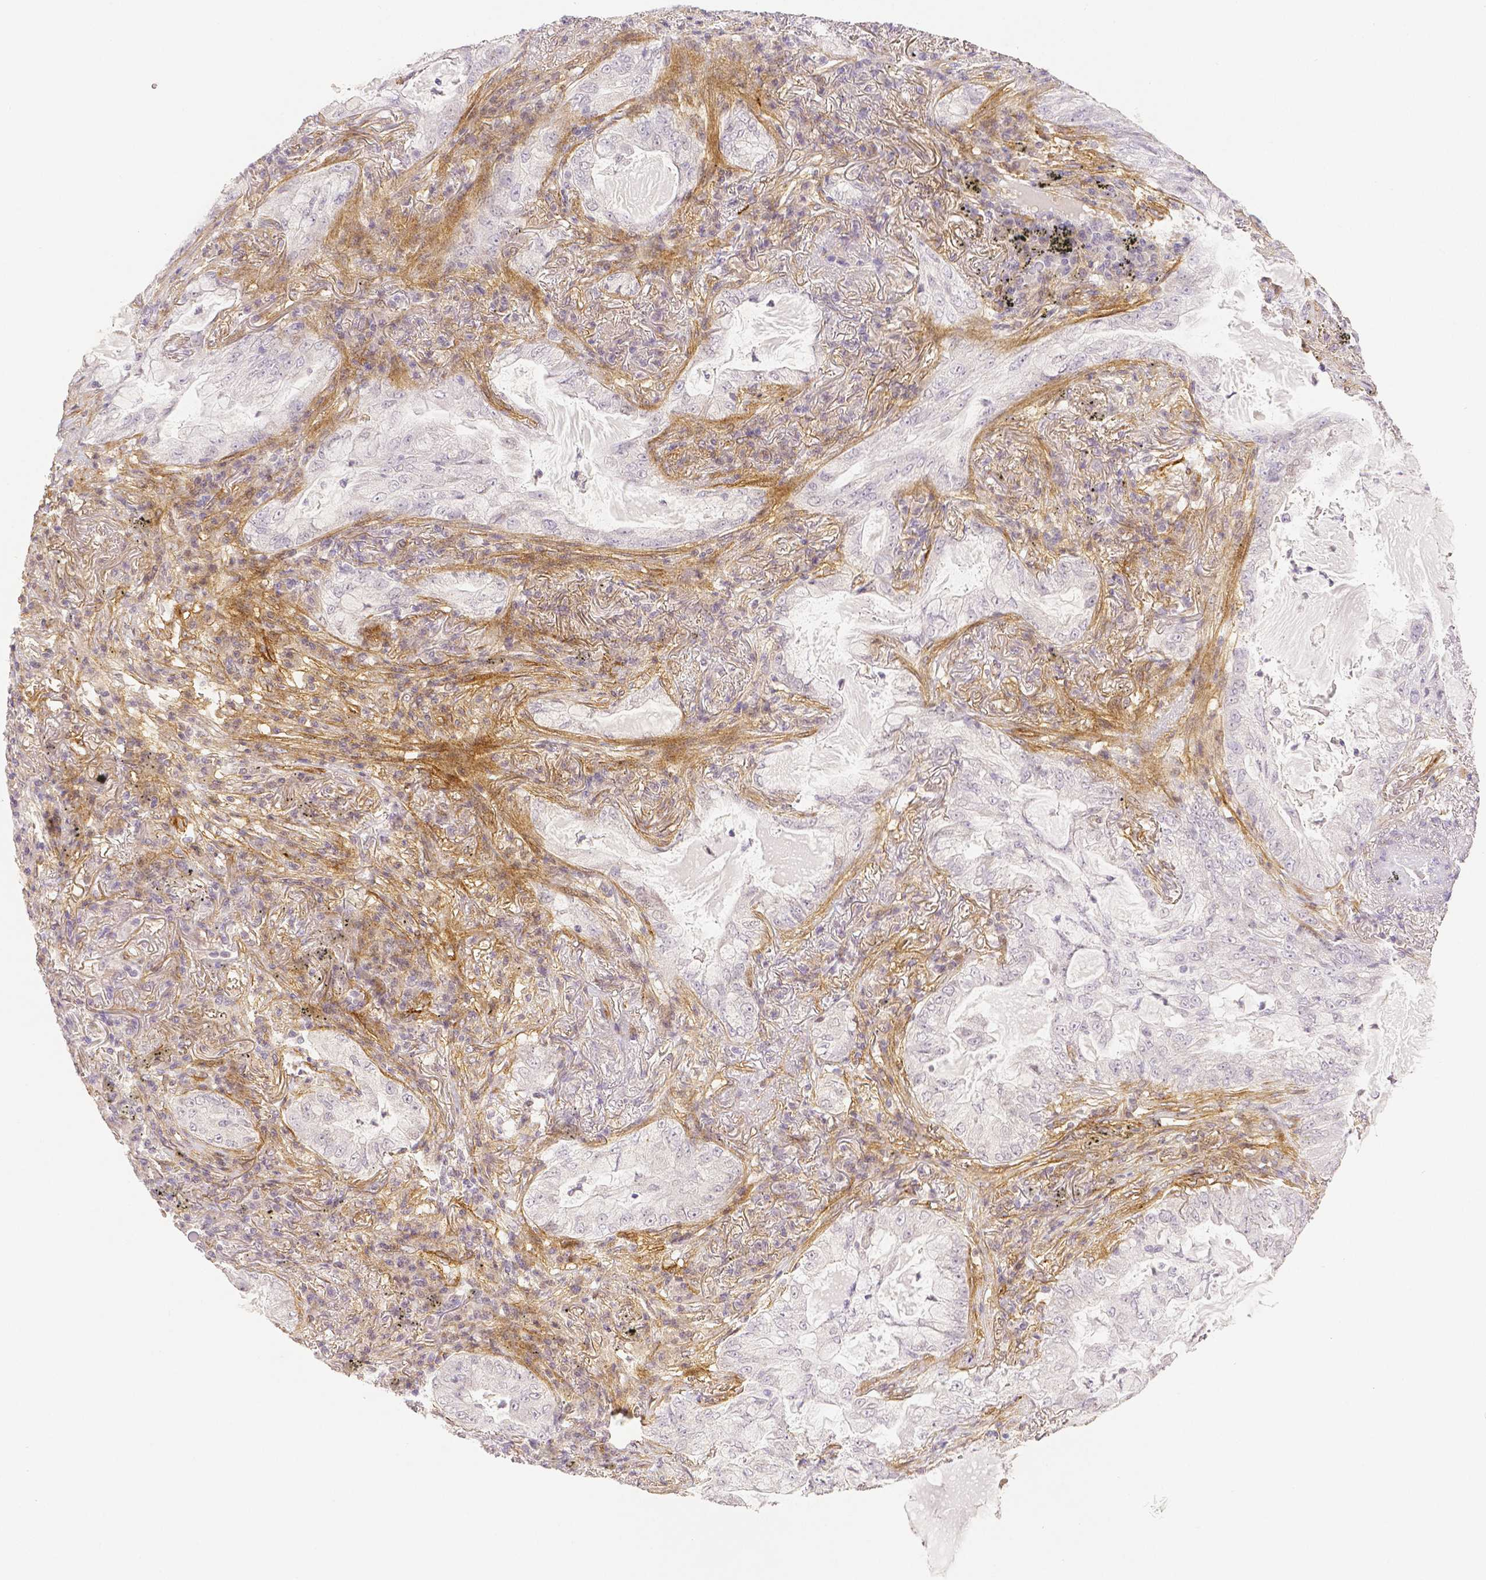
{"staining": {"intensity": "negative", "quantity": "none", "location": "none"}, "tissue": "lung cancer", "cell_type": "Tumor cells", "image_type": "cancer", "snomed": [{"axis": "morphology", "description": "Adenocarcinoma, NOS"}, {"axis": "topography", "description": "Lung"}], "caption": "Immunohistochemistry photomicrograph of adenocarcinoma (lung) stained for a protein (brown), which reveals no positivity in tumor cells. (DAB (3,3'-diaminobenzidine) immunohistochemistry (IHC) with hematoxylin counter stain).", "gene": "THY1", "patient": {"sex": "female", "age": 73}}